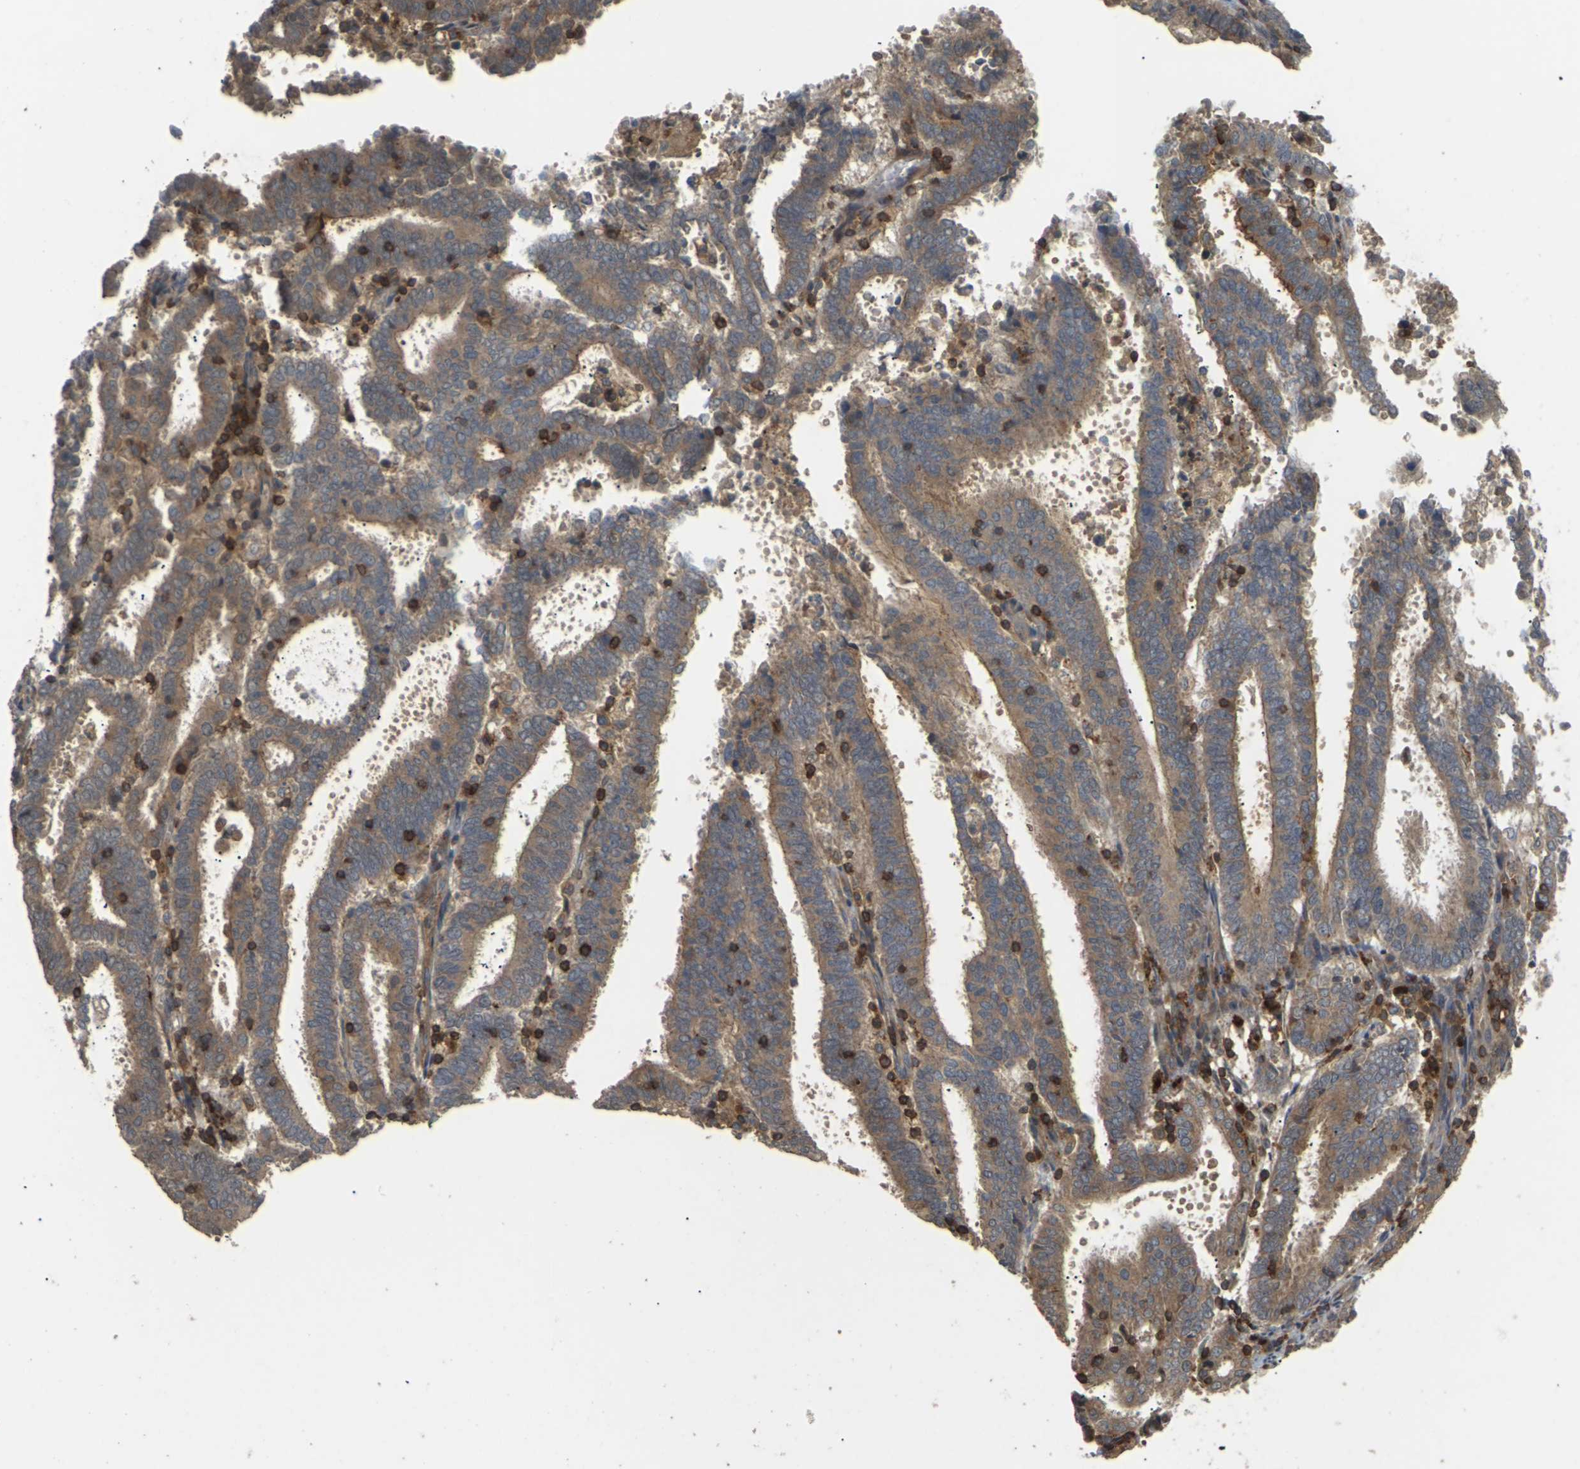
{"staining": {"intensity": "moderate", "quantity": ">75%", "location": "cytoplasmic/membranous"}, "tissue": "endometrial cancer", "cell_type": "Tumor cells", "image_type": "cancer", "snomed": [{"axis": "morphology", "description": "Adenocarcinoma, NOS"}, {"axis": "topography", "description": "Uterus"}], "caption": "Moderate cytoplasmic/membranous staining is seen in approximately >75% of tumor cells in adenocarcinoma (endometrial). Immunohistochemistry (ihc) stains the protein of interest in brown and the nuclei are stained blue.", "gene": "KSR1", "patient": {"sex": "female", "age": 83}}